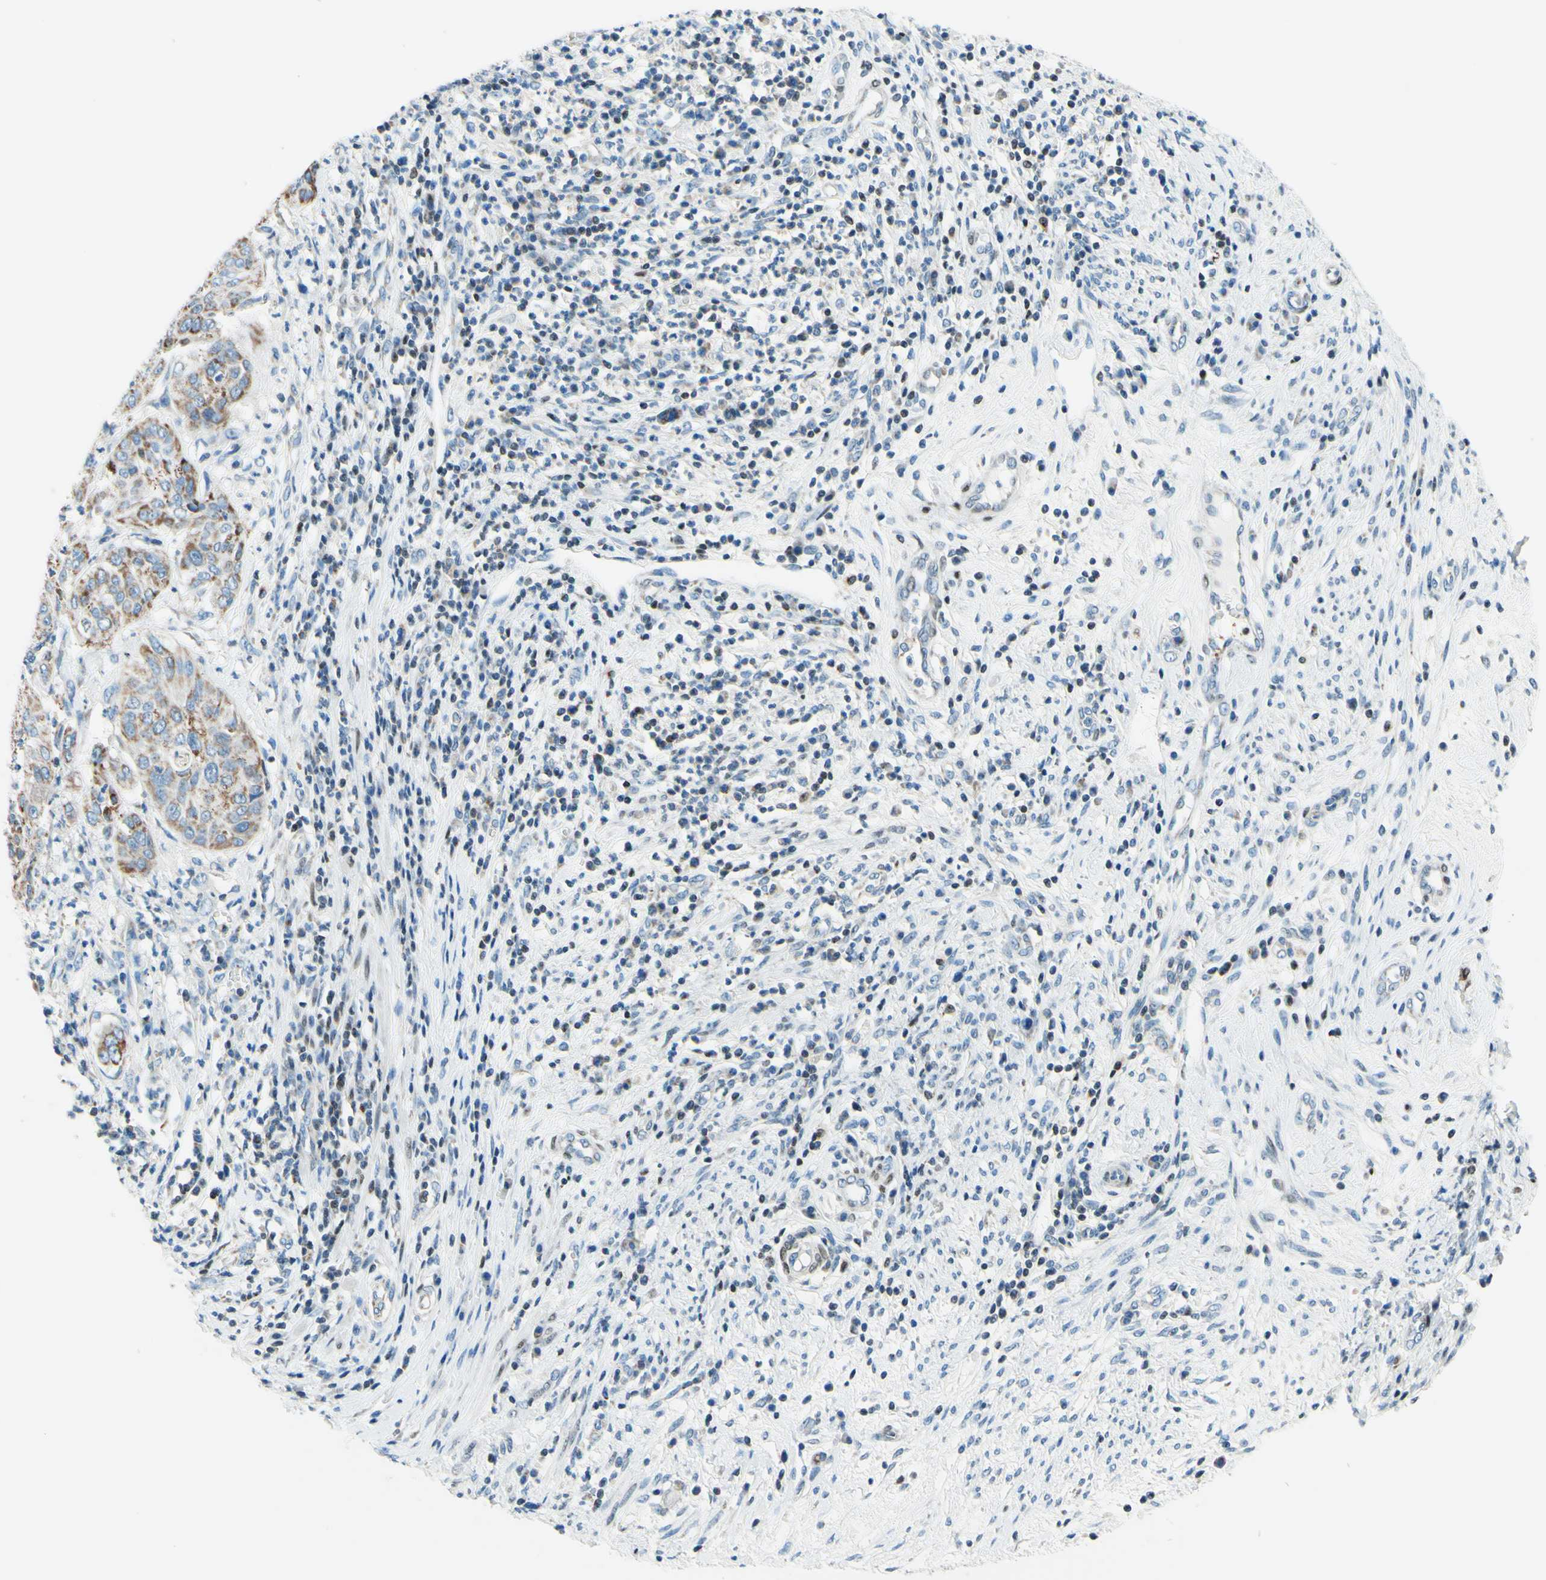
{"staining": {"intensity": "moderate", "quantity": ">75%", "location": "cytoplasmic/membranous"}, "tissue": "cervical cancer", "cell_type": "Tumor cells", "image_type": "cancer", "snomed": [{"axis": "morphology", "description": "Normal tissue, NOS"}, {"axis": "morphology", "description": "Squamous cell carcinoma, NOS"}, {"axis": "topography", "description": "Cervix"}], "caption": "Immunohistochemical staining of human cervical cancer (squamous cell carcinoma) reveals medium levels of moderate cytoplasmic/membranous expression in about >75% of tumor cells.", "gene": "CBX7", "patient": {"sex": "female", "age": 39}}